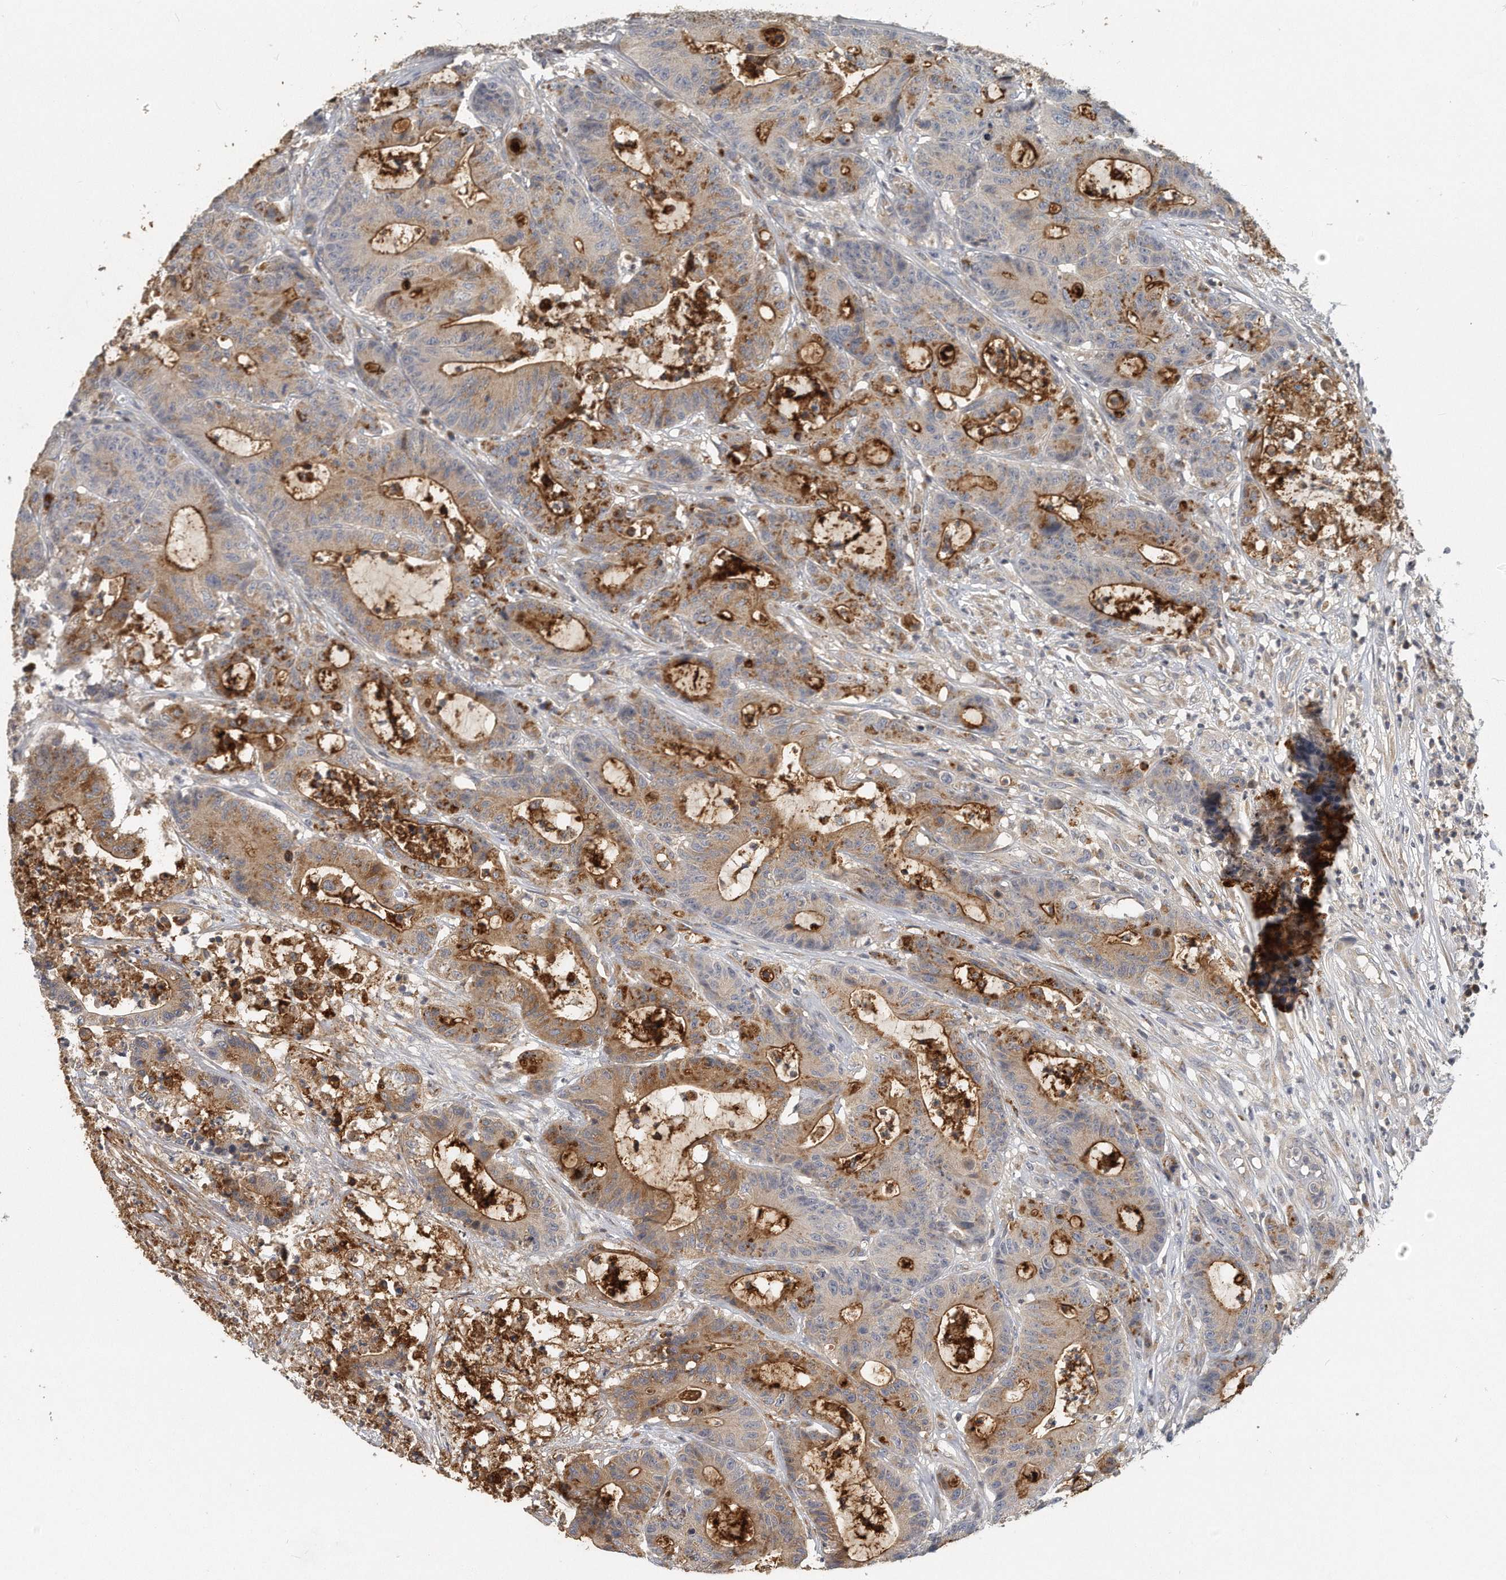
{"staining": {"intensity": "moderate", "quantity": "25%-75%", "location": "cytoplasmic/membranous"}, "tissue": "colorectal cancer", "cell_type": "Tumor cells", "image_type": "cancer", "snomed": [{"axis": "morphology", "description": "Adenocarcinoma, NOS"}, {"axis": "topography", "description": "Colon"}], "caption": "Colorectal adenocarcinoma stained with a protein marker reveals moderate staining in tumor cells.", "gene": "TRAPPC14", "patient": {"sex": "female", "age": 84}}